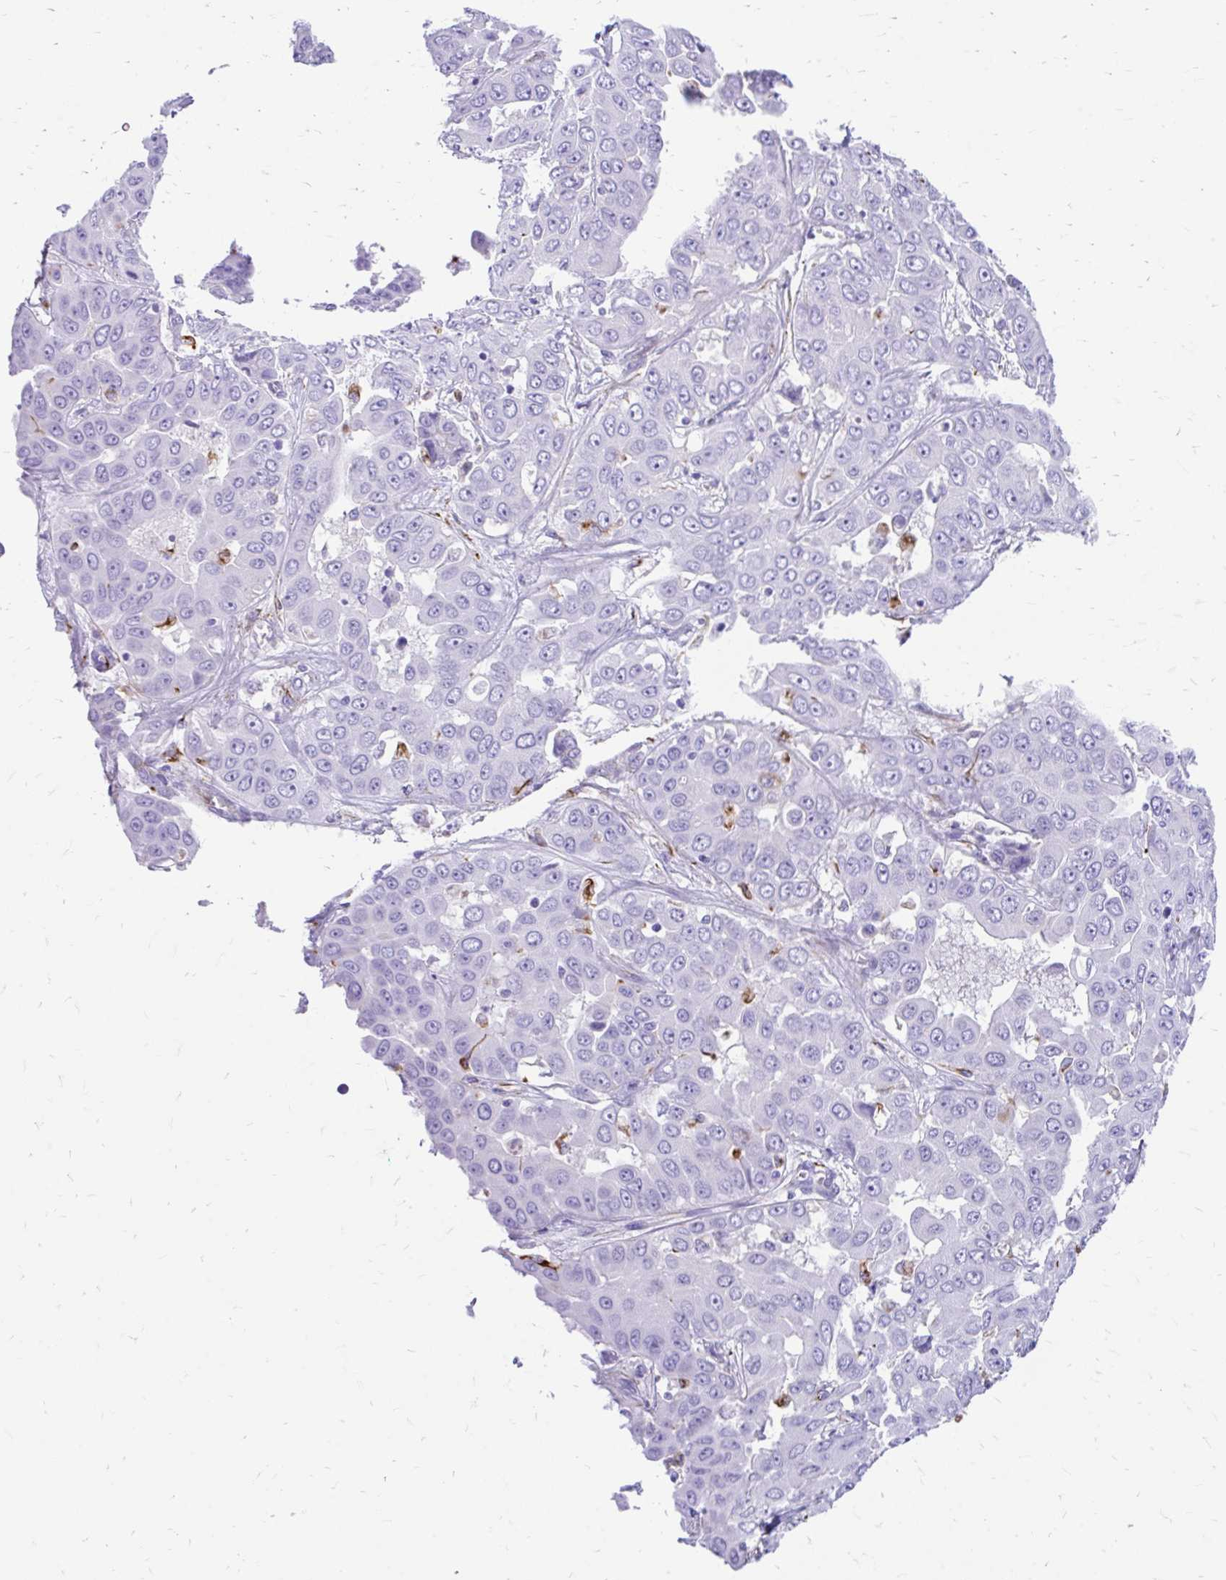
{"staining": {"intensity": "negative", "quantity": "none", "location": "none"}, "tissue": "liver cancer", "cell_type": "Tumor cells", "image_type": "cancer", "snomed": [{"axis": "morphology", "description": "Cholangiocarcinoma"}, {"axis": "topography", "description": "Liver"}], "caption": "High power microscopy image of an immunohistochemistry (IHC) image of cholangiocarcinoma (liver), revealing no significant positivity in tumor cells.", "gene": "ZNF699", "patient": {"sex": "female", "age": 52}}